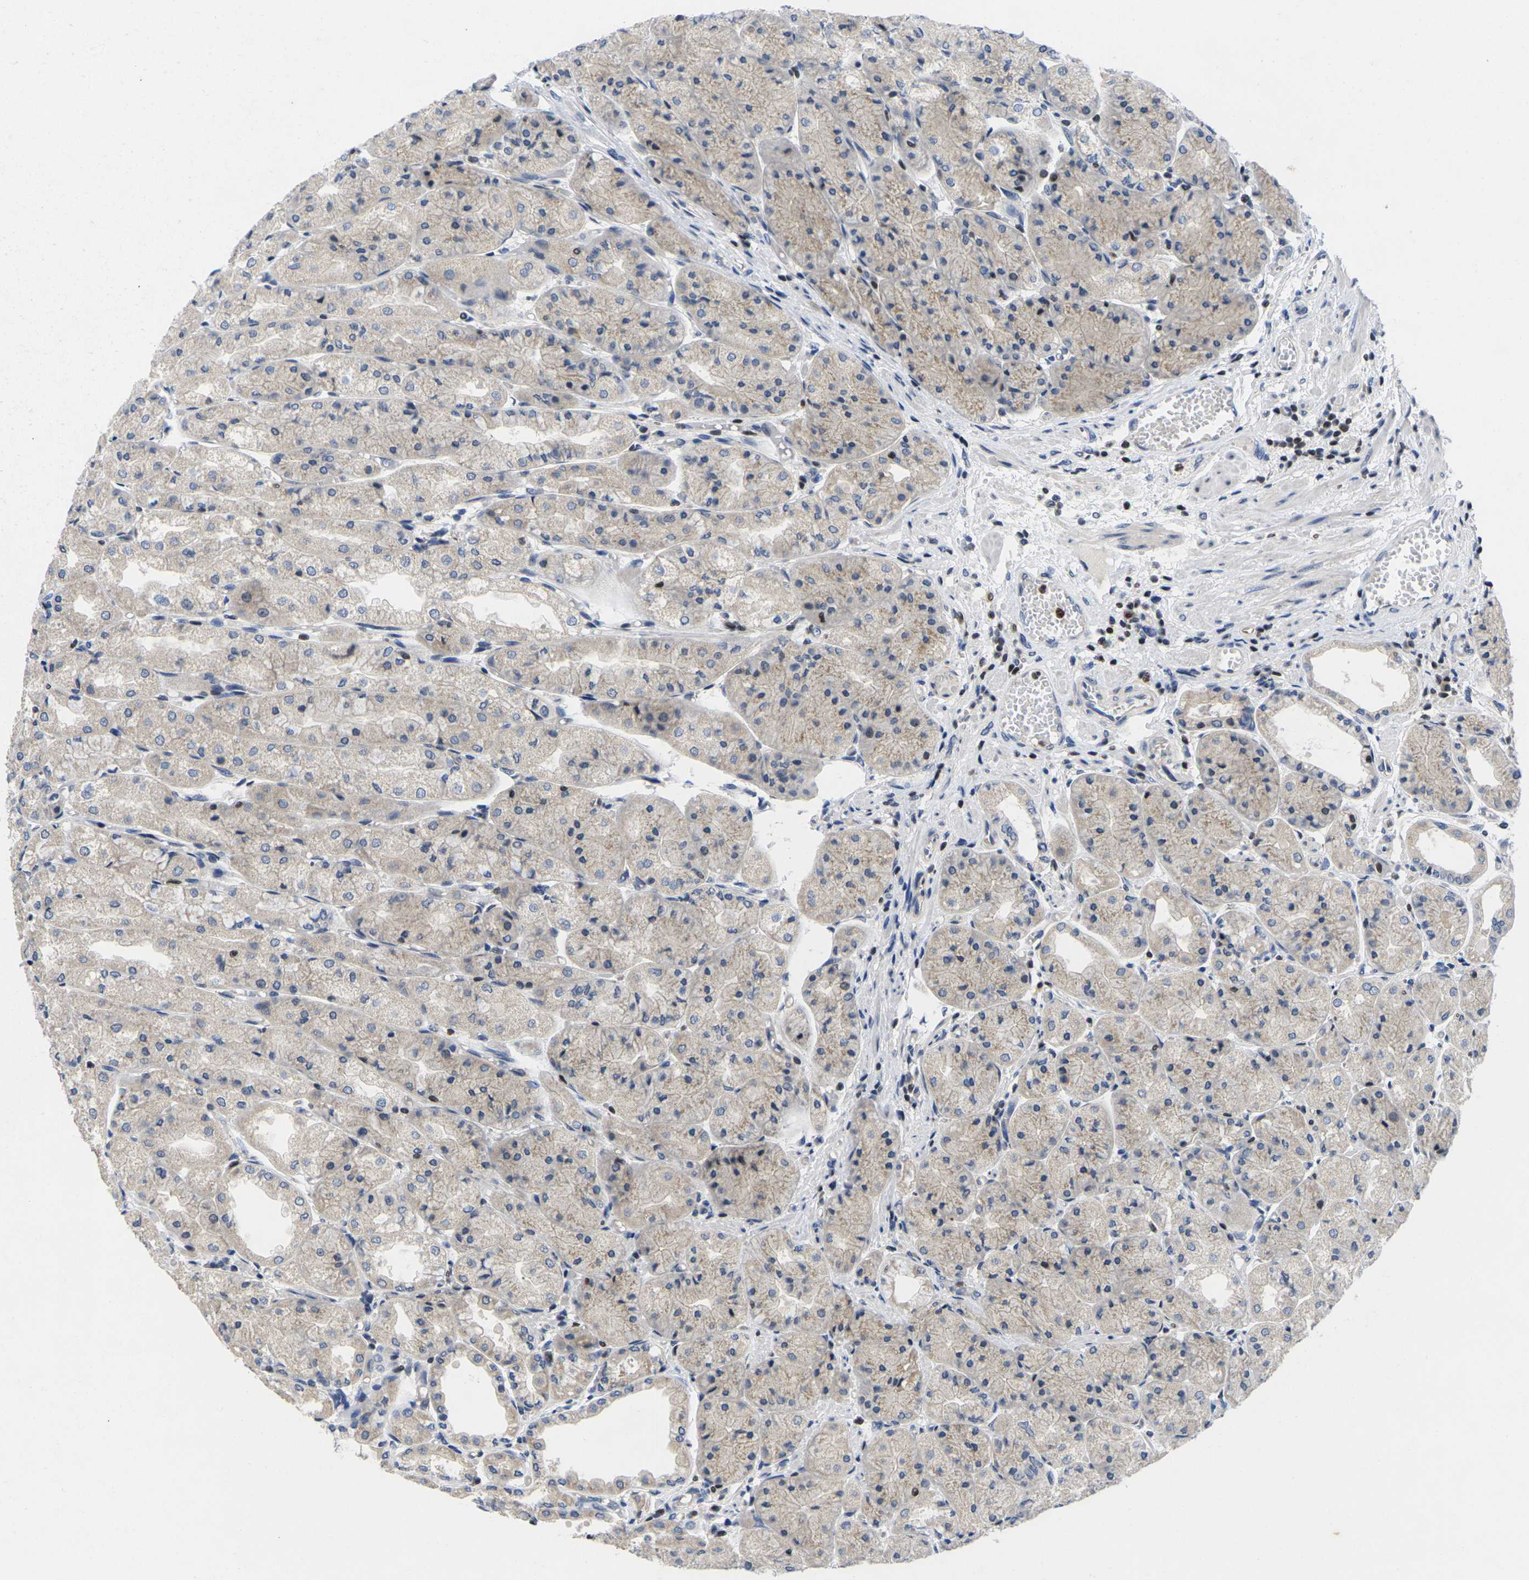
{"staining": {"intensity": "weak", "quantity": "25%-75%", "location": "cytoplasmic/membranous"}, "tissue": "stomach", "cell_type": "Glandular cells", "image_type": "normal", "snomed": [{"axis": "morphology", "description": "Normal tissue, NOS"}, {"axis": "topography", "description": "Stomach, upper"}], "caption": "Brown immunohistochemical staining in unremarkable stomach demonstrates weak cytoplasmic/membranous positivity in approximately 25%-75% of glandular cells.", "gene": "IKZF1", "patient": {"sex": "male", "age": 72}}